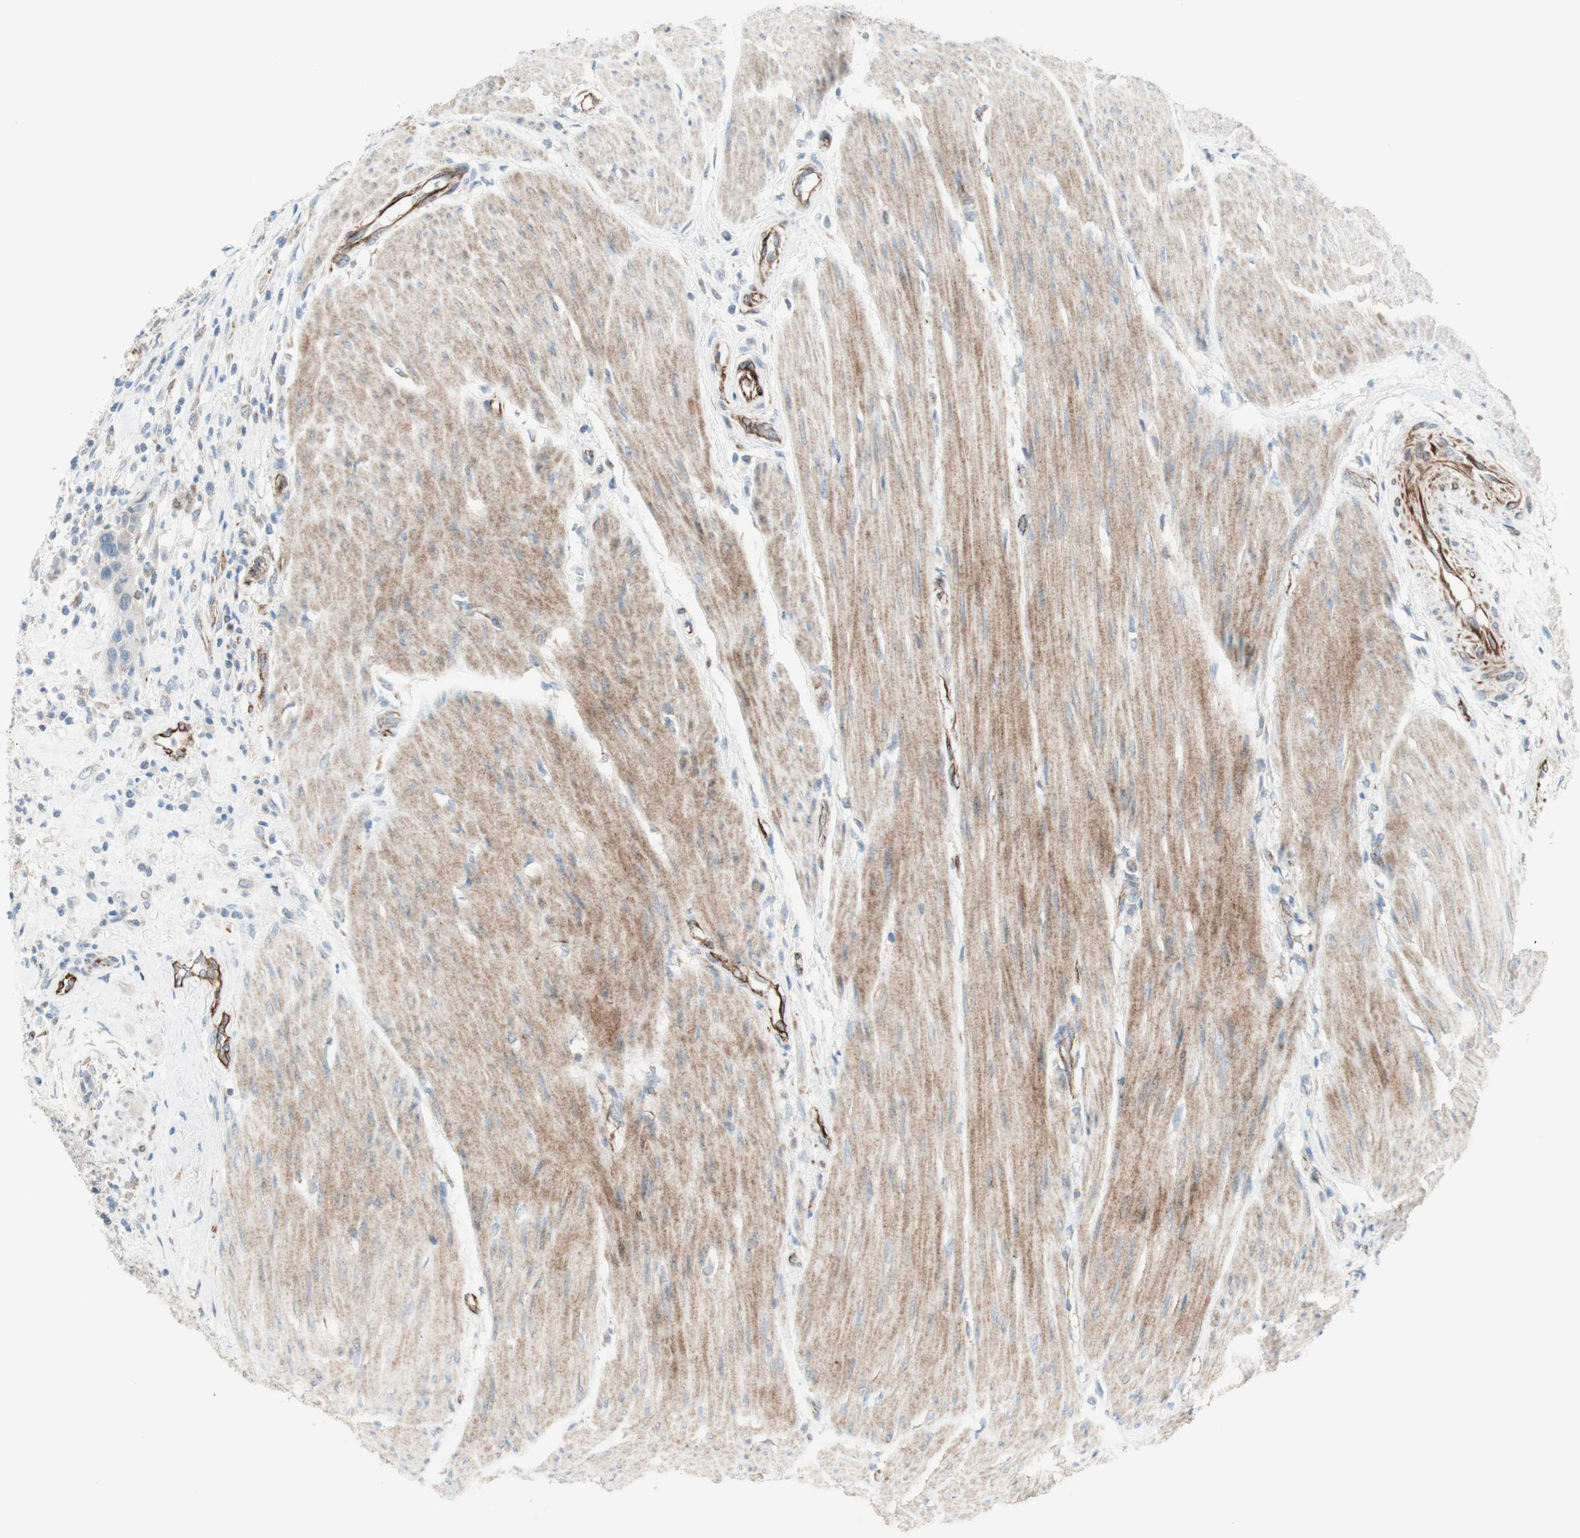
{"staining": {"intensity": "negative", "quantity": "none", "location": "none"}, "tissue": "urothelial cancer", "cell_type": "Tumor cells", "image_type": "cancer", "snomed": [{"axis": "morphology", "description": "Urothelial carcinoma, High grade"}, {"axis": "topography", "description": "Urinary bladder"}], "caption": "This is an immunohistochemistry (IHC) histopathology image of human high-grade urothelial carcinoma. There is no positivity in tumor cells.", "gene": "POU2AF1", "patient": {"sex": "male", "age": 35}}